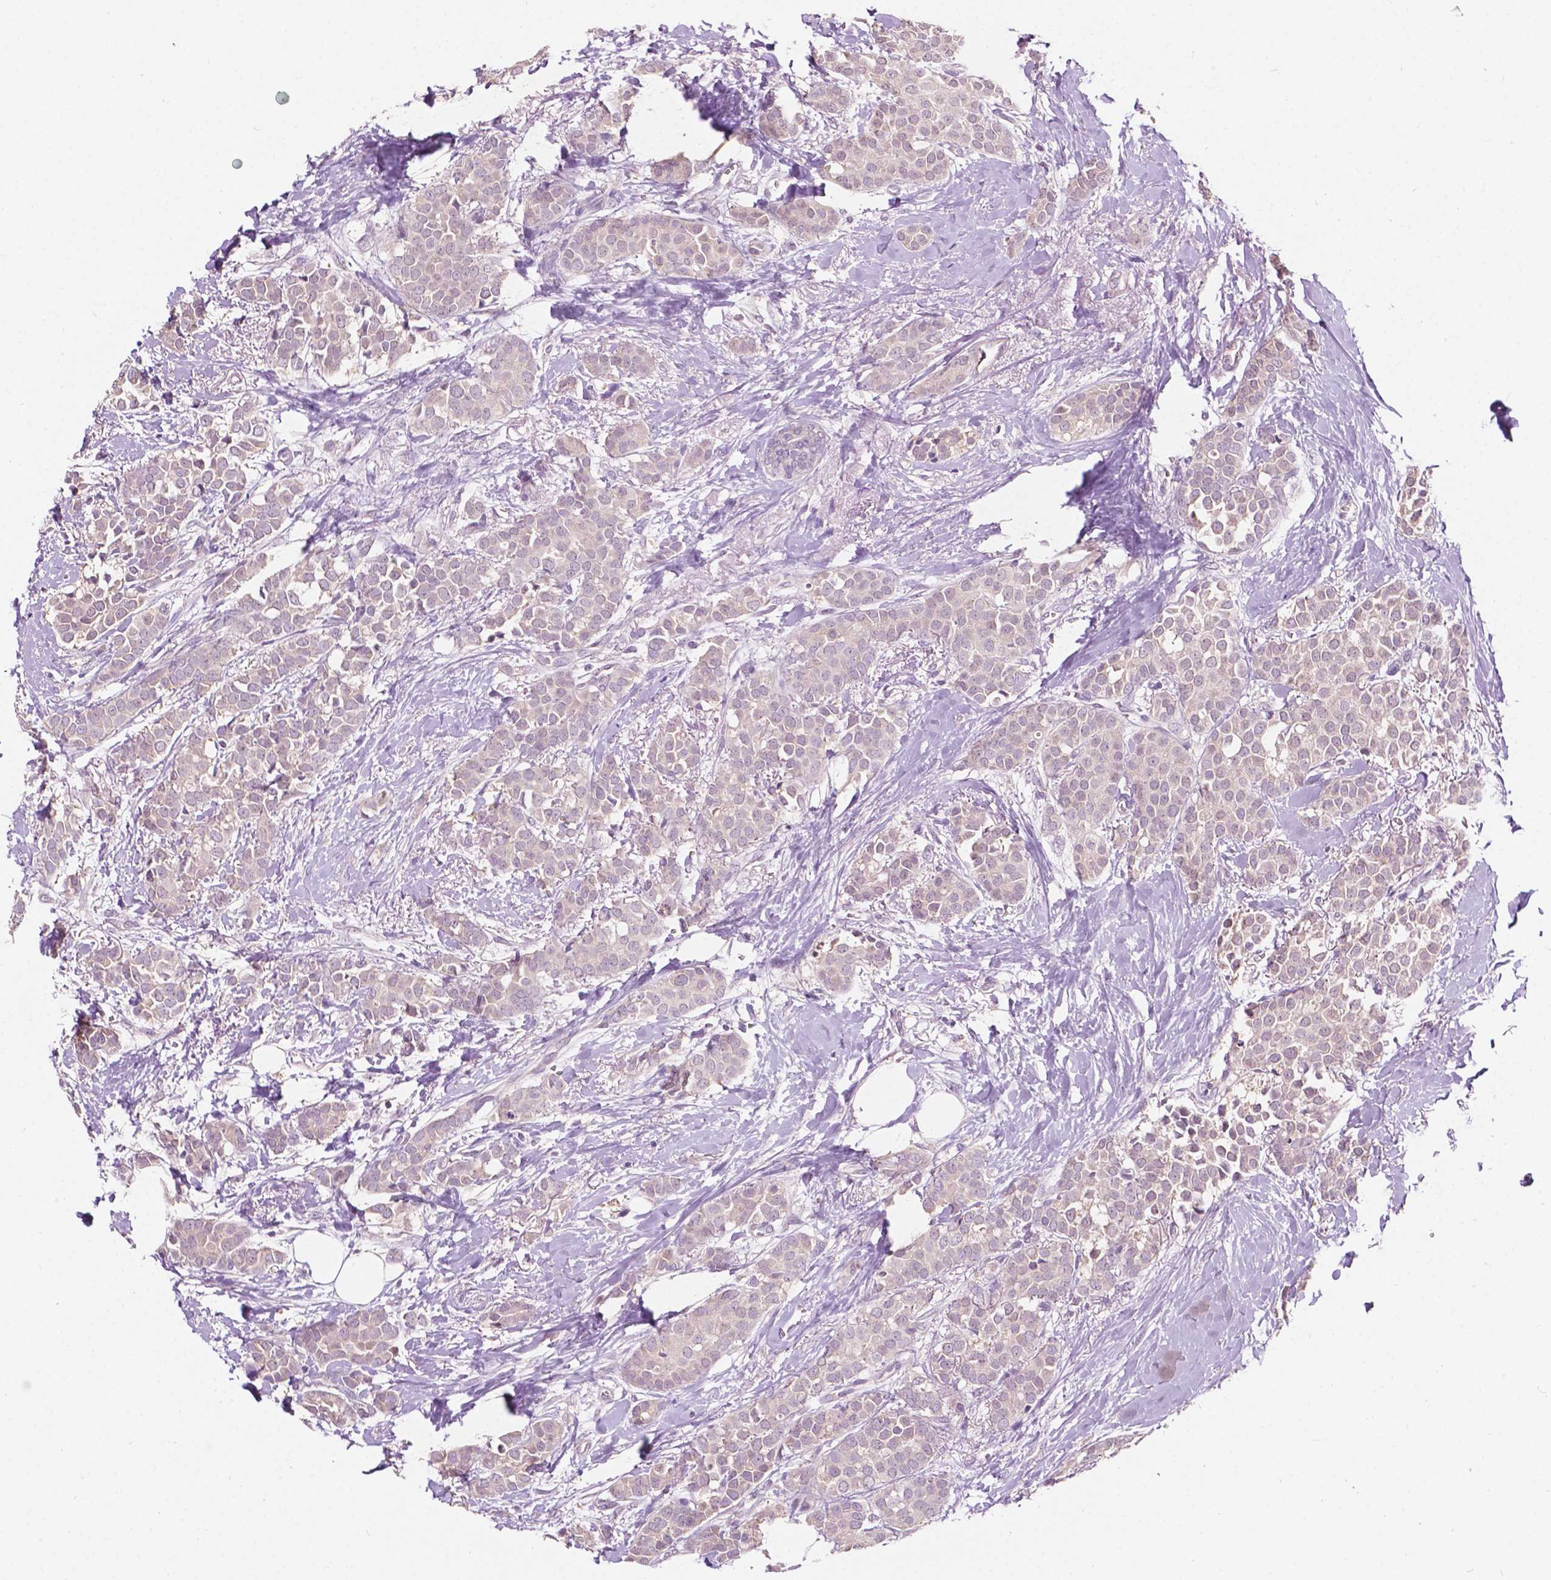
{"staining": {"intensity": "negative", "quantity": "none", "location": "none"}, "tissue": "breast cancer", "cell_type": "Tumor cells", "image_type": "cancer", "snomed": [{"axis": "morphology", "description": "Duct carcinoma"}, {"axis": "topography", "description": "Breast"}], "caption": "Human breast cancer stained for a protein using immunohistochemistry (IHC) shows no expression in tumor cells.", "gene": "TM6SF2", "patient": {"sex": "female", "age": 79}}